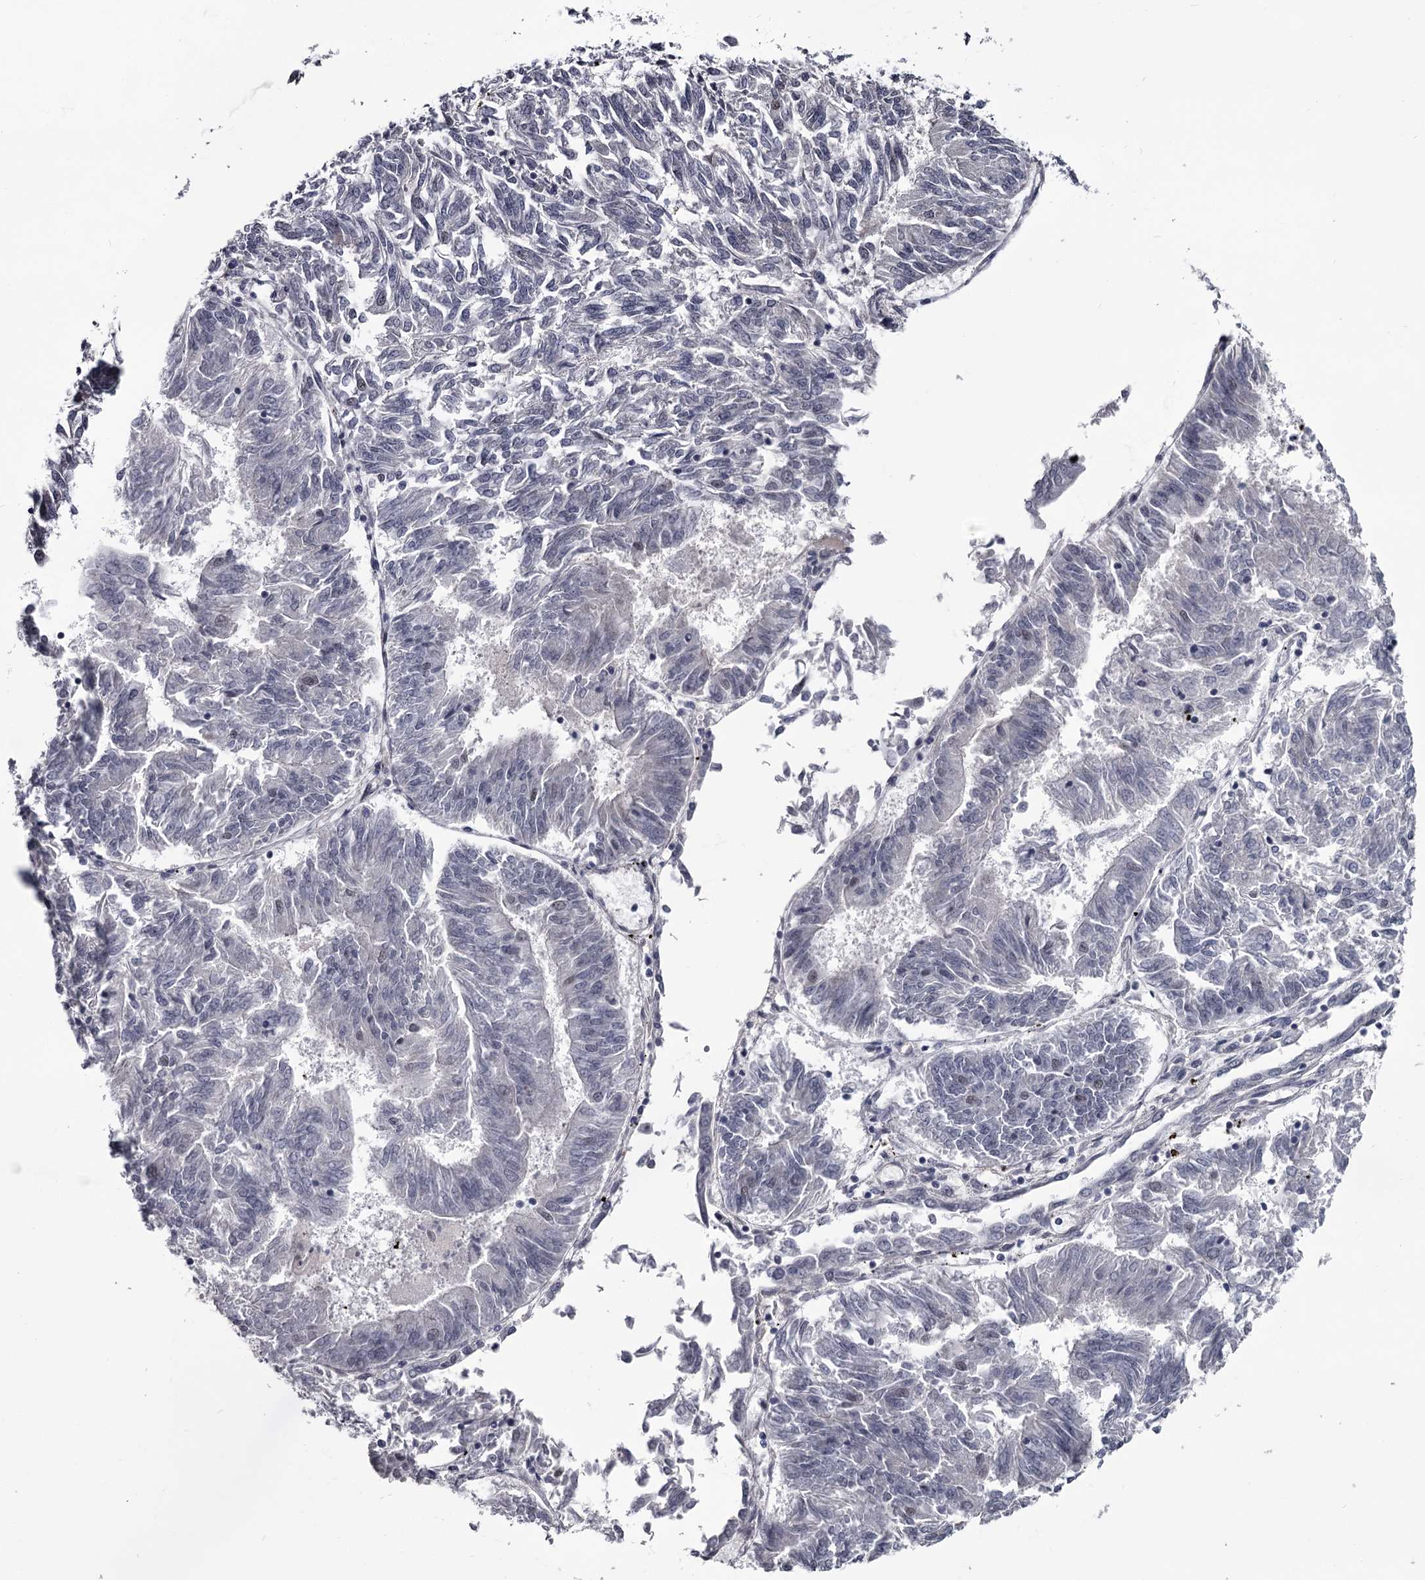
{"staining": {"intensity": "negative", "quantity": "none", "location": "none"}, "tissue": "endometrial cancer", "cell_type": "Tumor cells", "image_type": "cancer", "snomed": [{"axis": "morphology", "description": "Adenocarcinoma, NOS"}, {"axis": "topography", "description": "Endometrium"}], "caption": "Adenocarcinoma (endometrial) was stained to show a protein in brown. There is no significant expression in tumor cells.", "gene": "PRPF40B", "patient": {"sex": "female", "age": 58}}